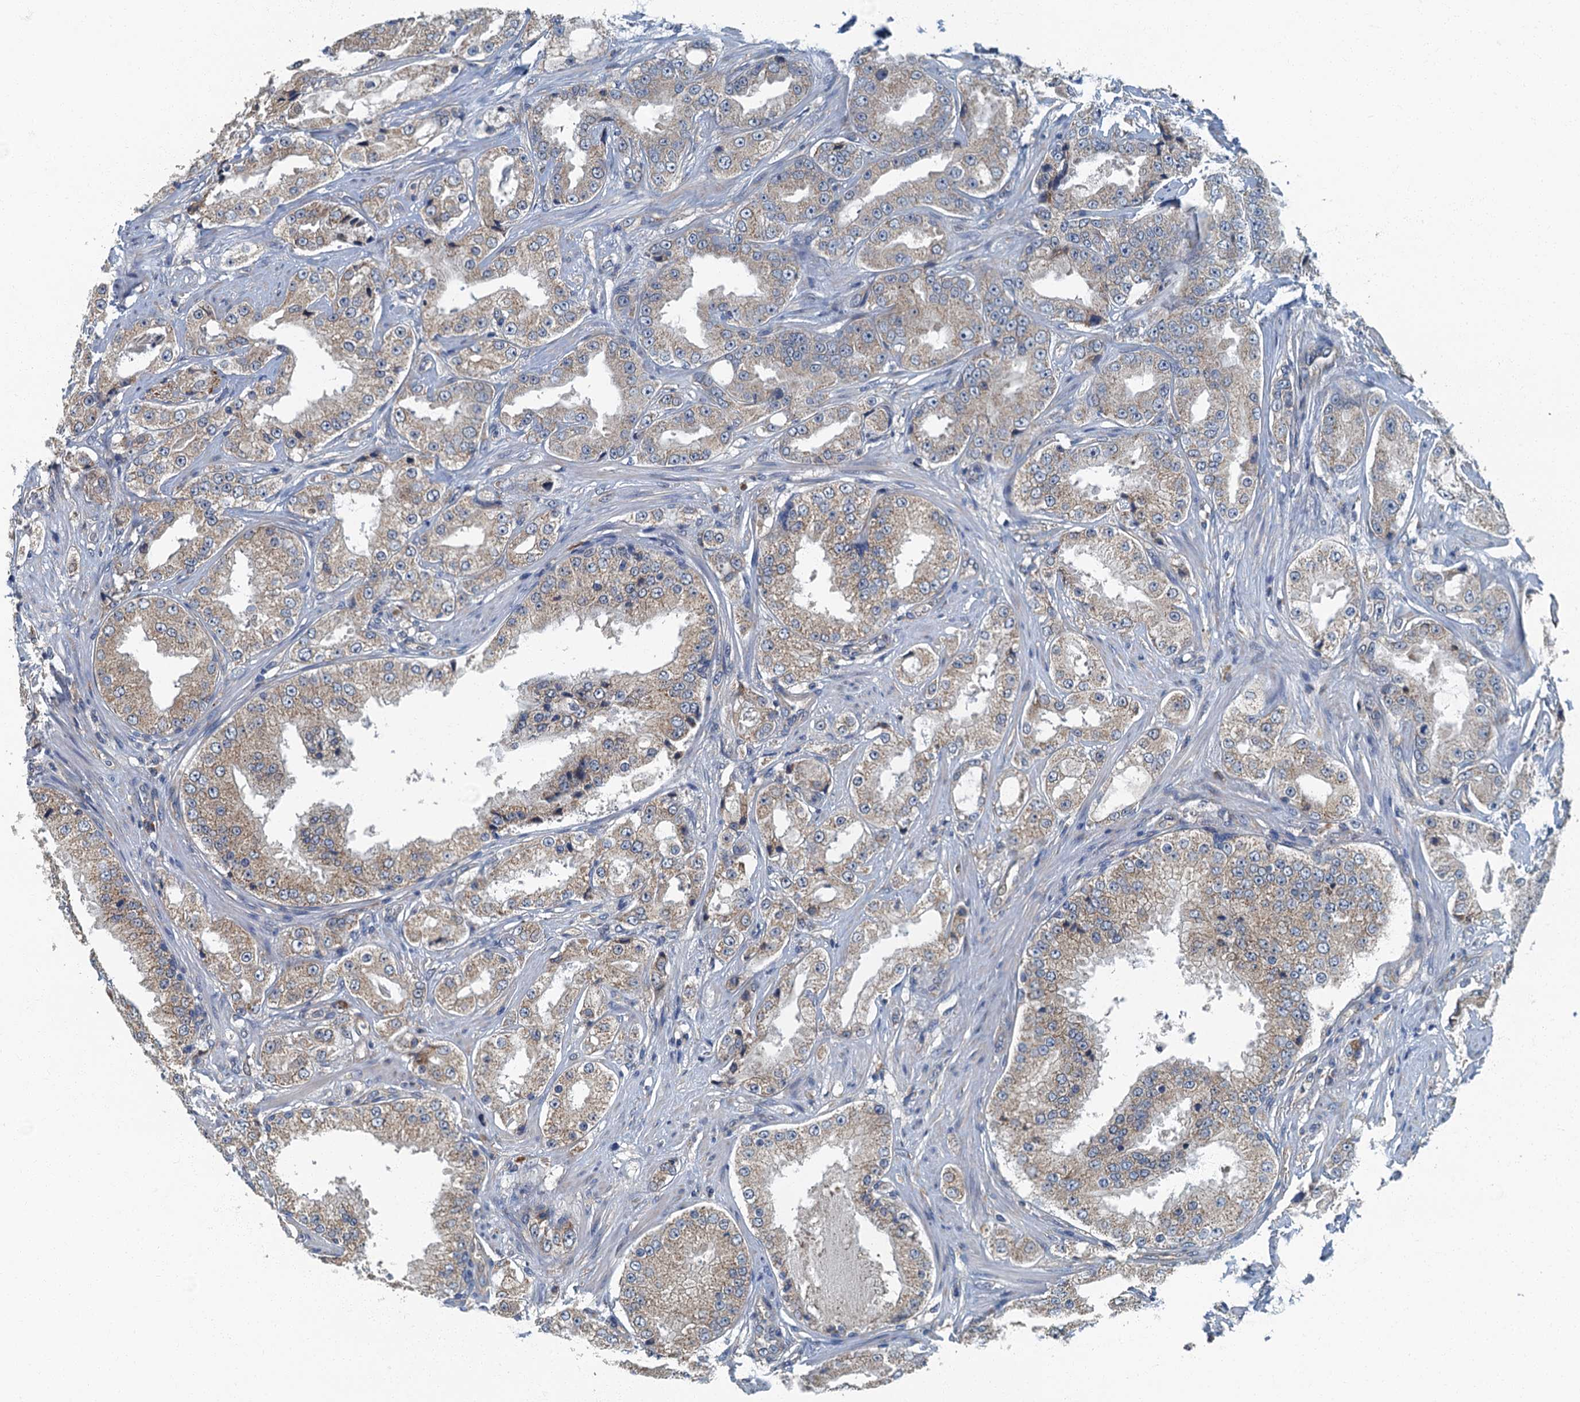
{"staining": {"intensity": "weak", "quantity": "25%-75%", "location": "cytoplasmic/membranous"}, "tissue": "prostate cancer", "cell_type": "Tumor cells", "image_type": "cancer", "snomed": [{"axis": "morphology", "description": "Adenocarcinoma, High grade"}, {"axis": "topography", "description": "Prostate"}], "caption": "Immunohistochemical staining of prostate cancer reveals low levels of weak cytoplasmic/membranous positivity in about 25%-75% of tumor cells.", "gene": "DDX49", "patient": {"sex": "male", "age": 73}}